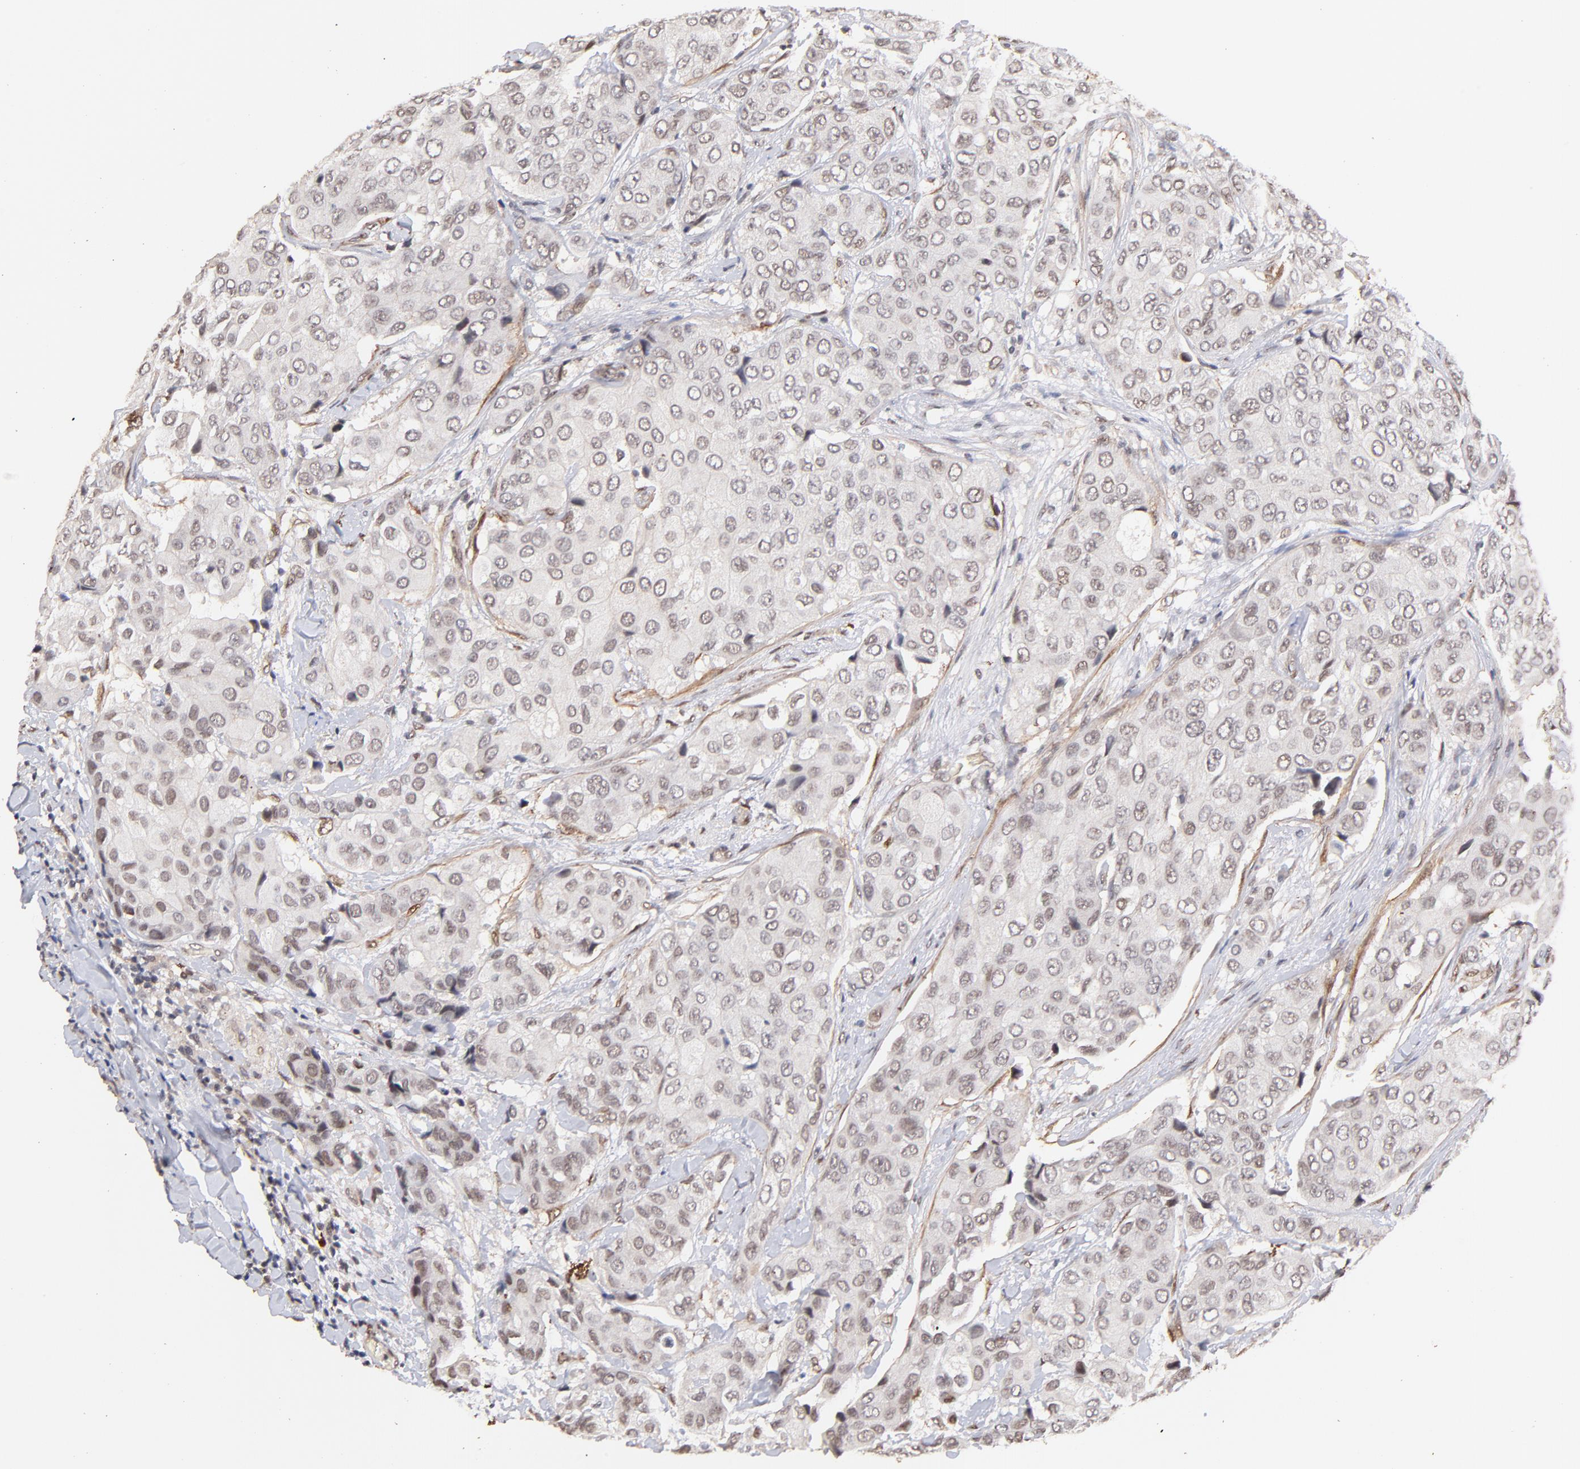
{"staining": {"intensity": "weak", "quantity": "25%-75%", "location": "nuclear"}, "tissue": "breast cancer", "cell_type": "Tumor cells", "image_type": "cancer", "snomed": [{"axis": "morphology", "description": "Duct carcinoma"}, {"axis": "topography", "description": "Breast"}], "caption": "There is low levels of weak nuclear positivity in tumor cells of breast cancer, as demonstrated by immunohistochemical staining (brown color).", "gene": "ZFP92", "patient": {"sex": "female", "age": 68}}